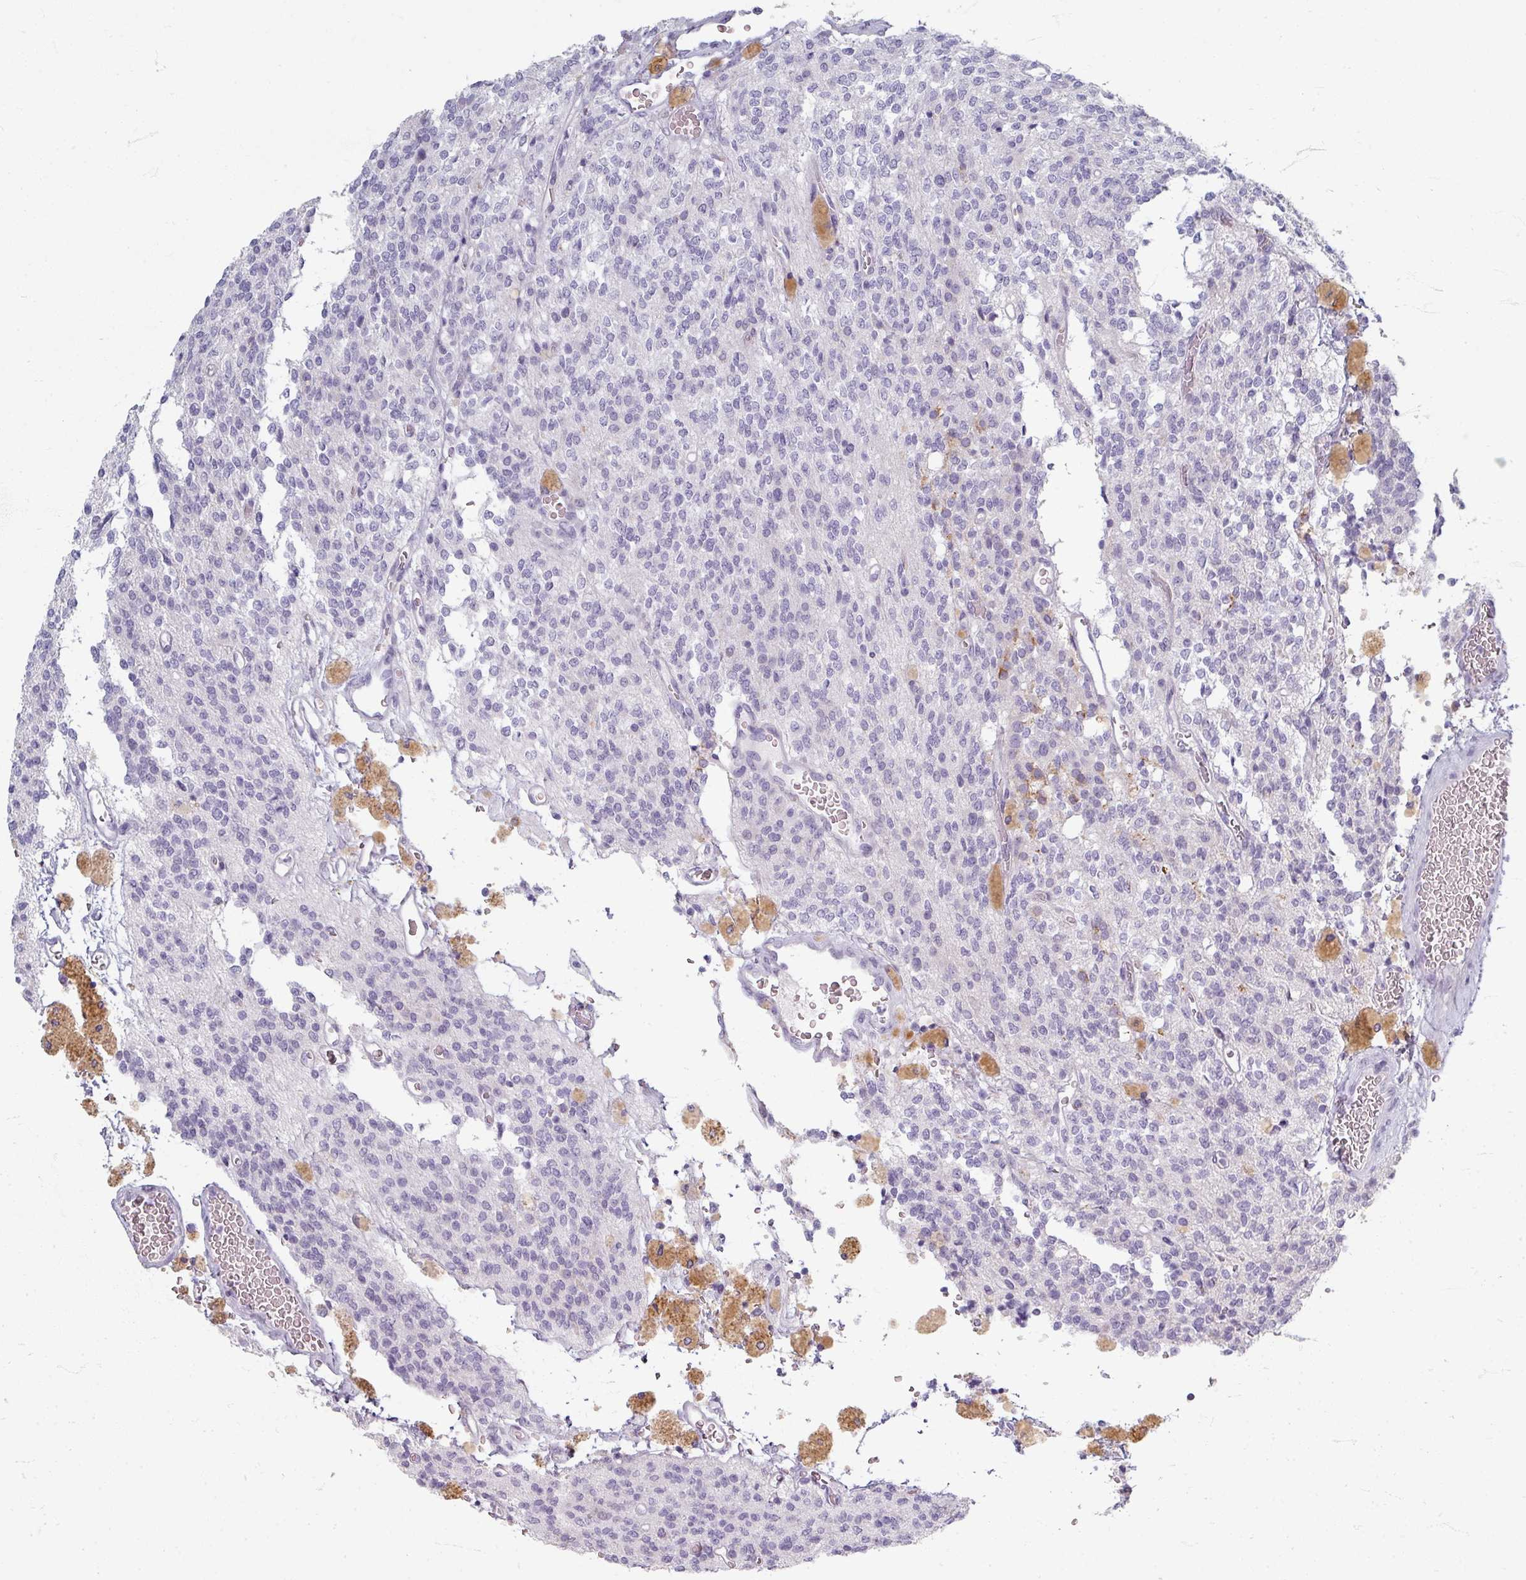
{"staining": {"intensity": "negative", "quantity": "none", "location": "none"}, "tissue": "glioma", "cell_type": "Tumor cells", "image_type": "cancer", "snomed": [{"axis": "morphology", "description": "Glioma, malignant, High grade"}, {"axis": "topography", "description": "Brain"}], "caption": "Immunohistochemical staining of malignant glioma (high-grade) exhibits no significant positivity in tumor cells. Brightfield microscopy of IHC stained with DAB (3,3'-diaminobenzidine) (brown) and hematoxylin (blue), captured at high magnification.", "gene": "ZNF878", "patient": {"sex": "male", "age": 34}}